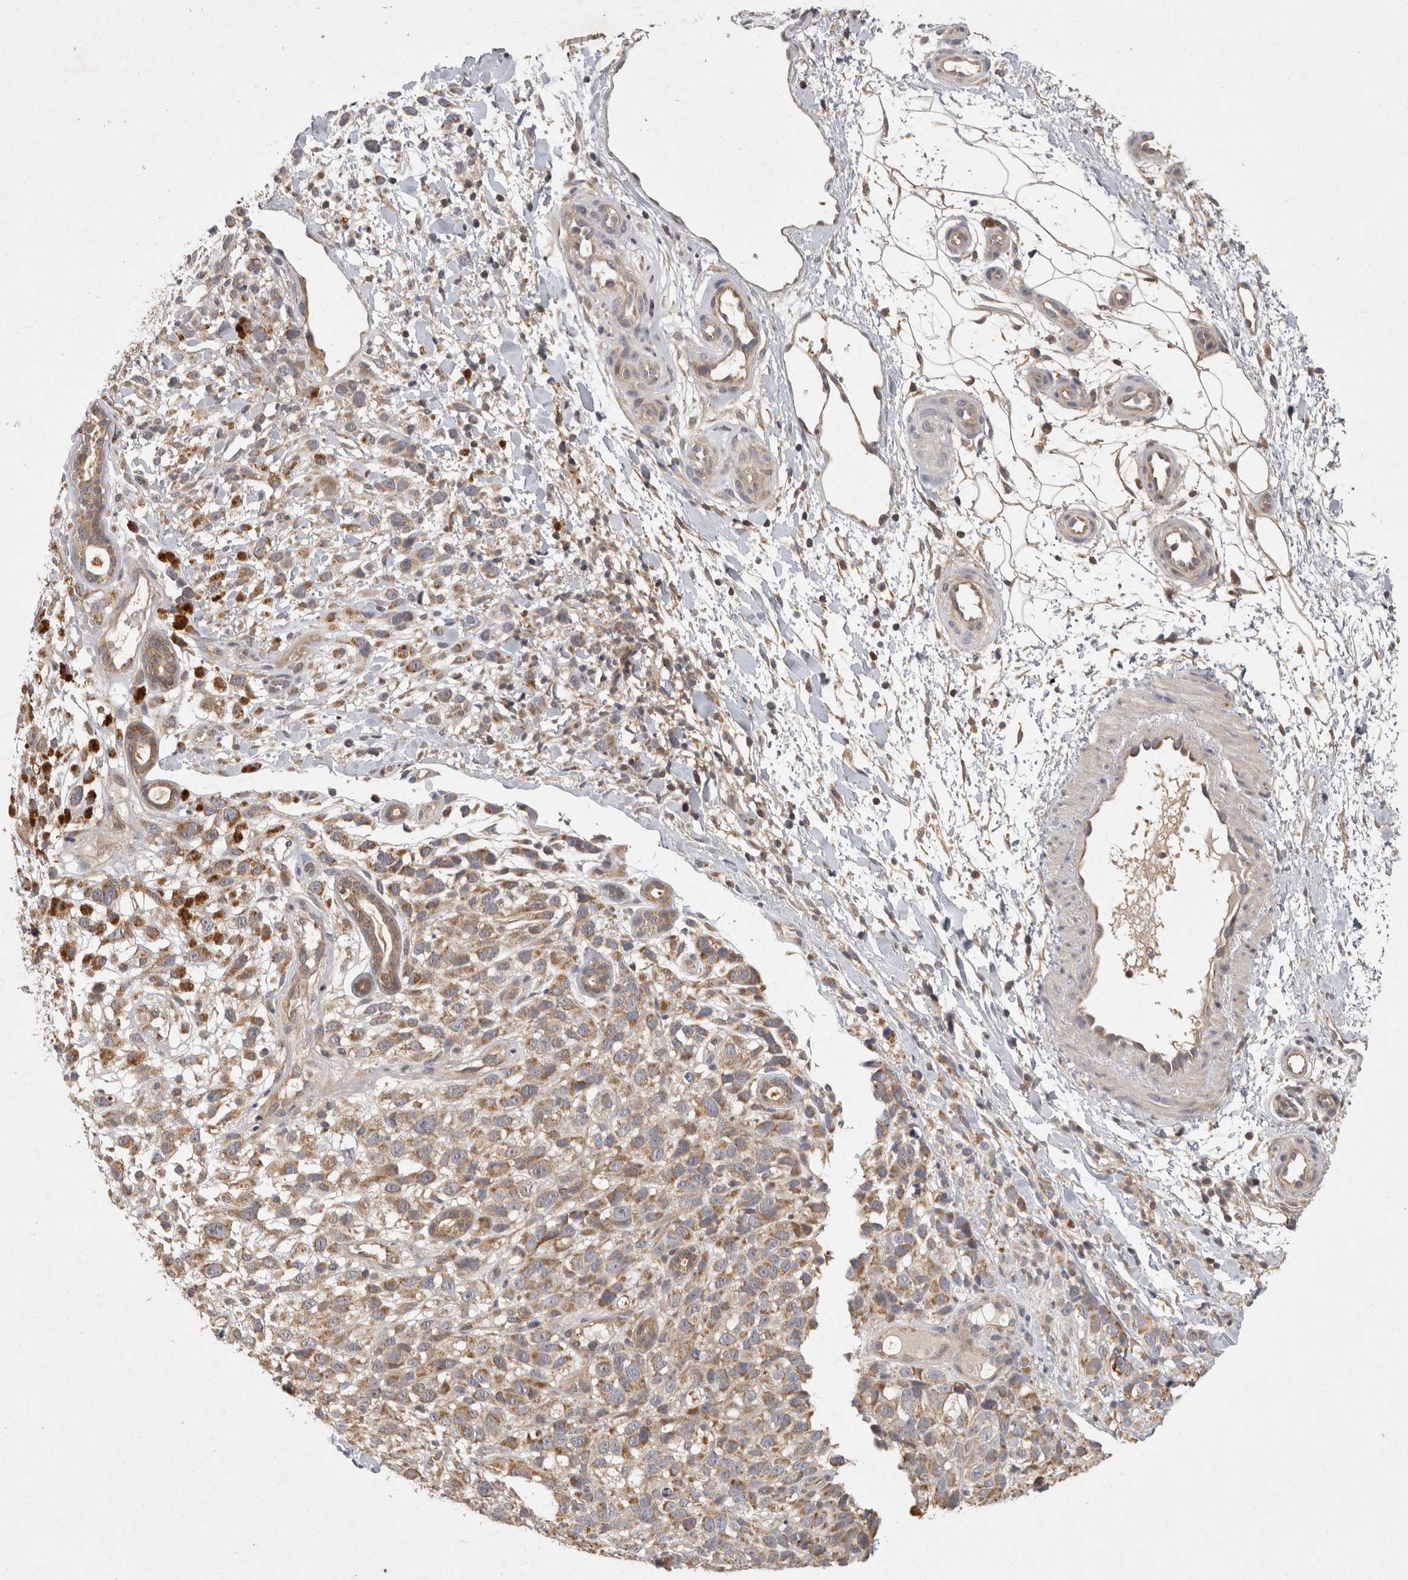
{"staining": {"intensity": "moderate", "quantity": ">75%", "location": "cytoplasmic/membranous"}, "tissue": "melanoma", "cell_type": "Tumor cells", "image_type": "cancer", "snomed": [{"axis": "morphology", "description": "Malignant melanoma, Metastatic site"}, {"axis": "topography", "description": "Skin"}], "caption": "A photomicrograph showing moderate cytoplasmic/membranous positivity in approximately >75% of tumor cells in melanoma, as visualized by brown immunohistochemical staining.", "gene": "ACAT2", "patient": {"sex": "female", "age": 72}}